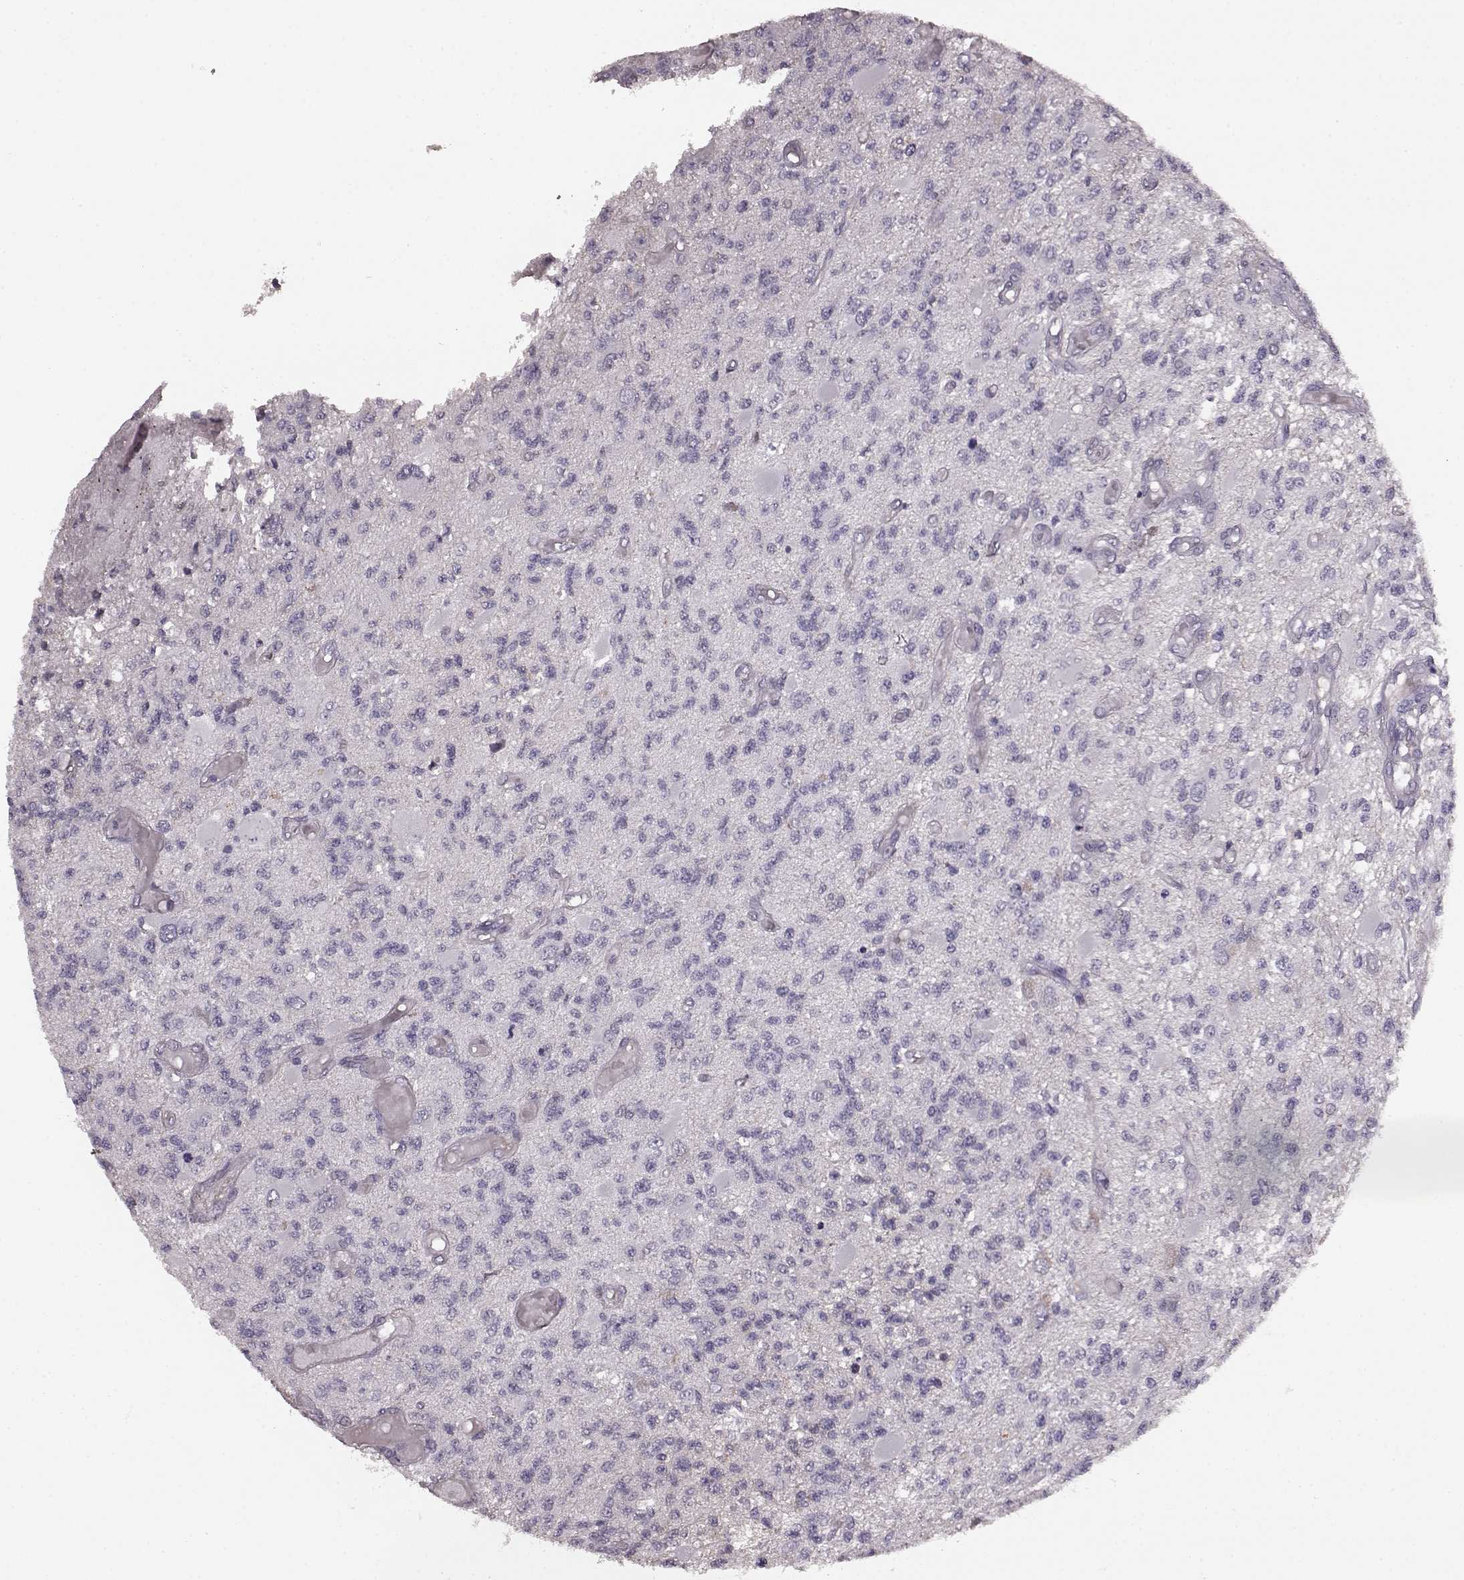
{"staining": {"intensity": "negative", "quantity": "none", "location": "none"}, "tissue": "glioma", "cell_type": "Tumor cells", "image_type": "cancer", "snomed": [{"axis": "morphology", "description": "Glioma, malignant, High grade"}, {"axis": "topography", "description": "Brain"}], "caption": "Tumor cells show no significant protein positivity in malignant glioma (high-grade).", "gene": "PDCD1", "patient": {"sex": "female", "age": 63}}